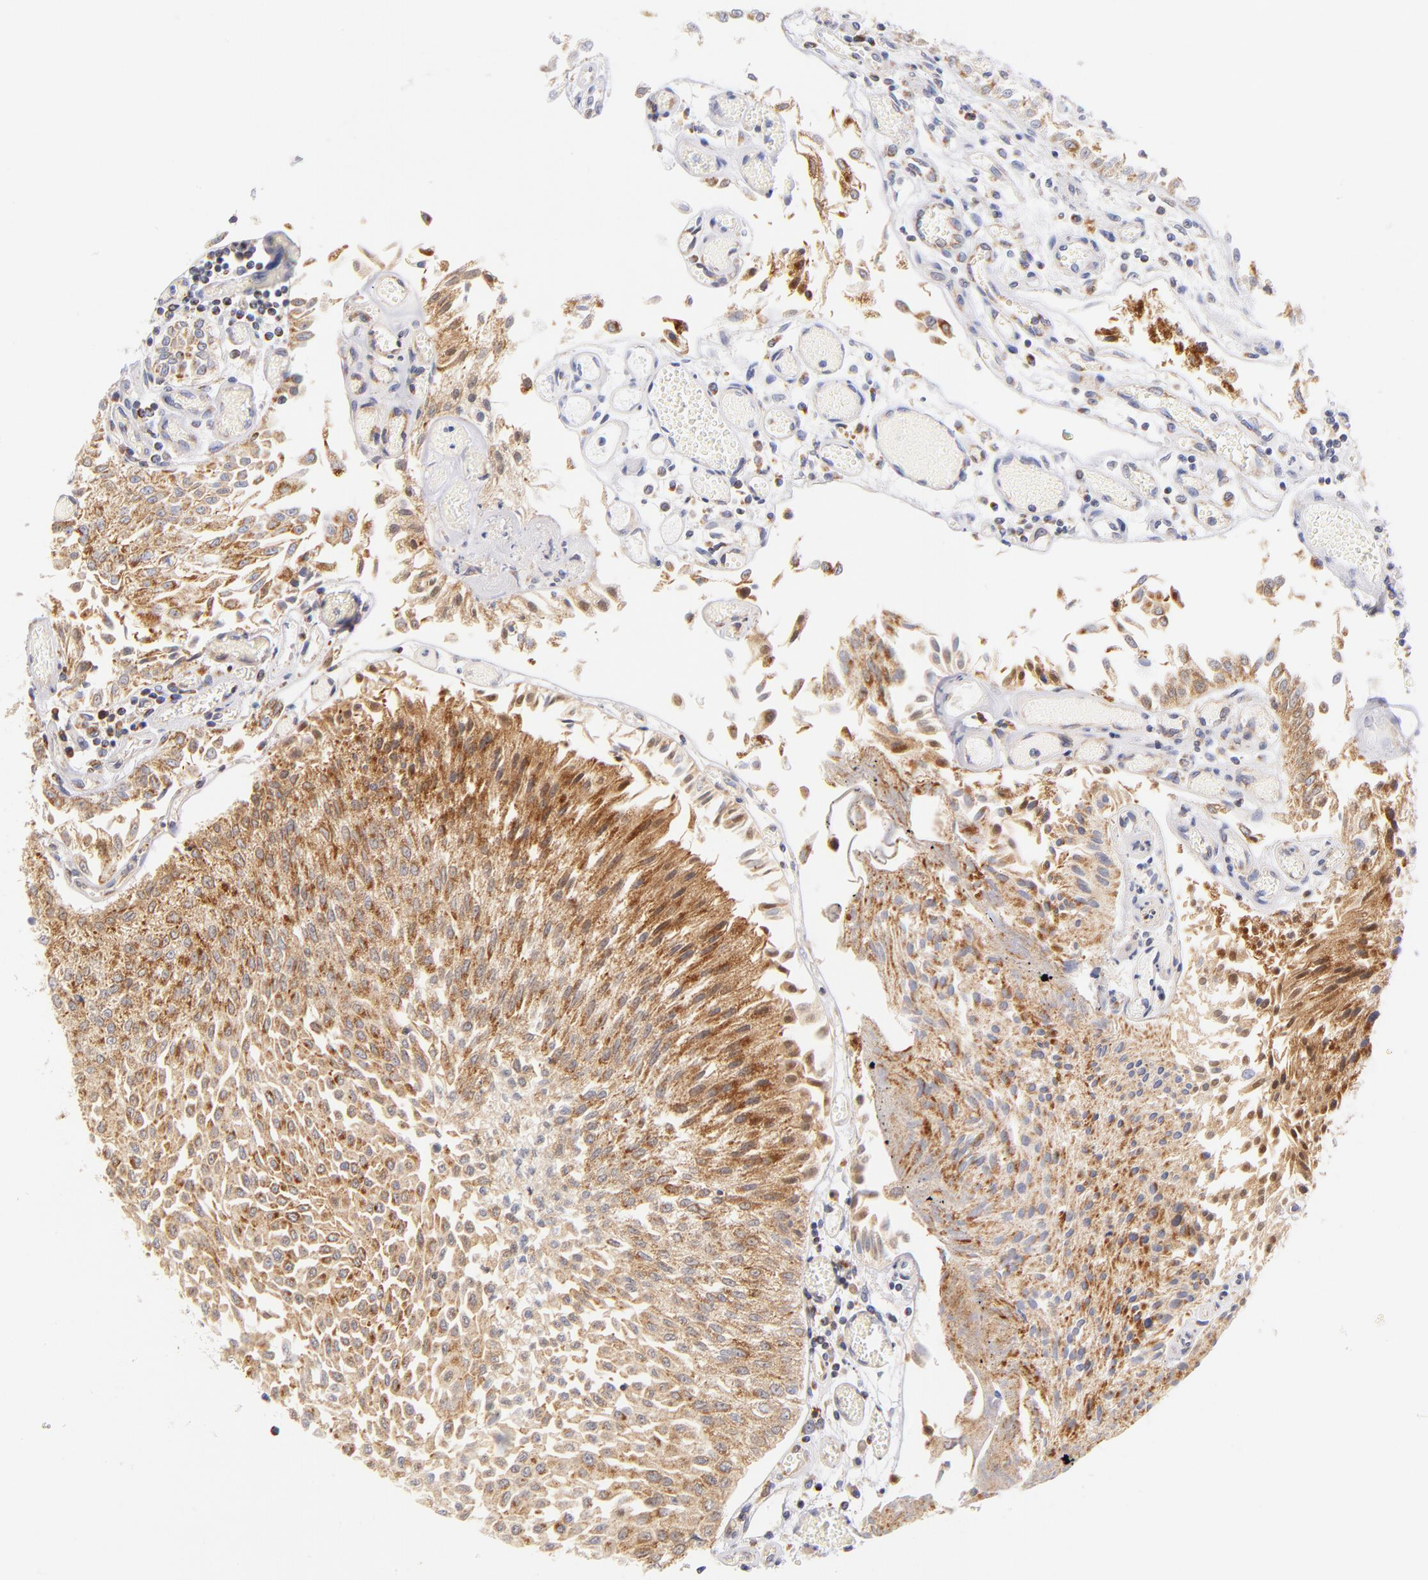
{"staining": {"intensity": "moderate", "quantity": ">75%", "location": "cytoplasmic/membranous"}, "tissue": "urothelial cancer", "cell_type": "Tumor cells", "image_type": "cancer", "snomed": [{"axis": "morphology", "description": "Urothelial carcinoma, Low grade"}, {"axis": "topography", "description": "Urinary bladder"}], "caption": "Protein analysis of urothelial cancer tissue shows moderate cytoplasmic/membranous staining in about >75% of tumor cells.", "gene": "AIFM1", "patient": {"sex": "male", "age": 86}}